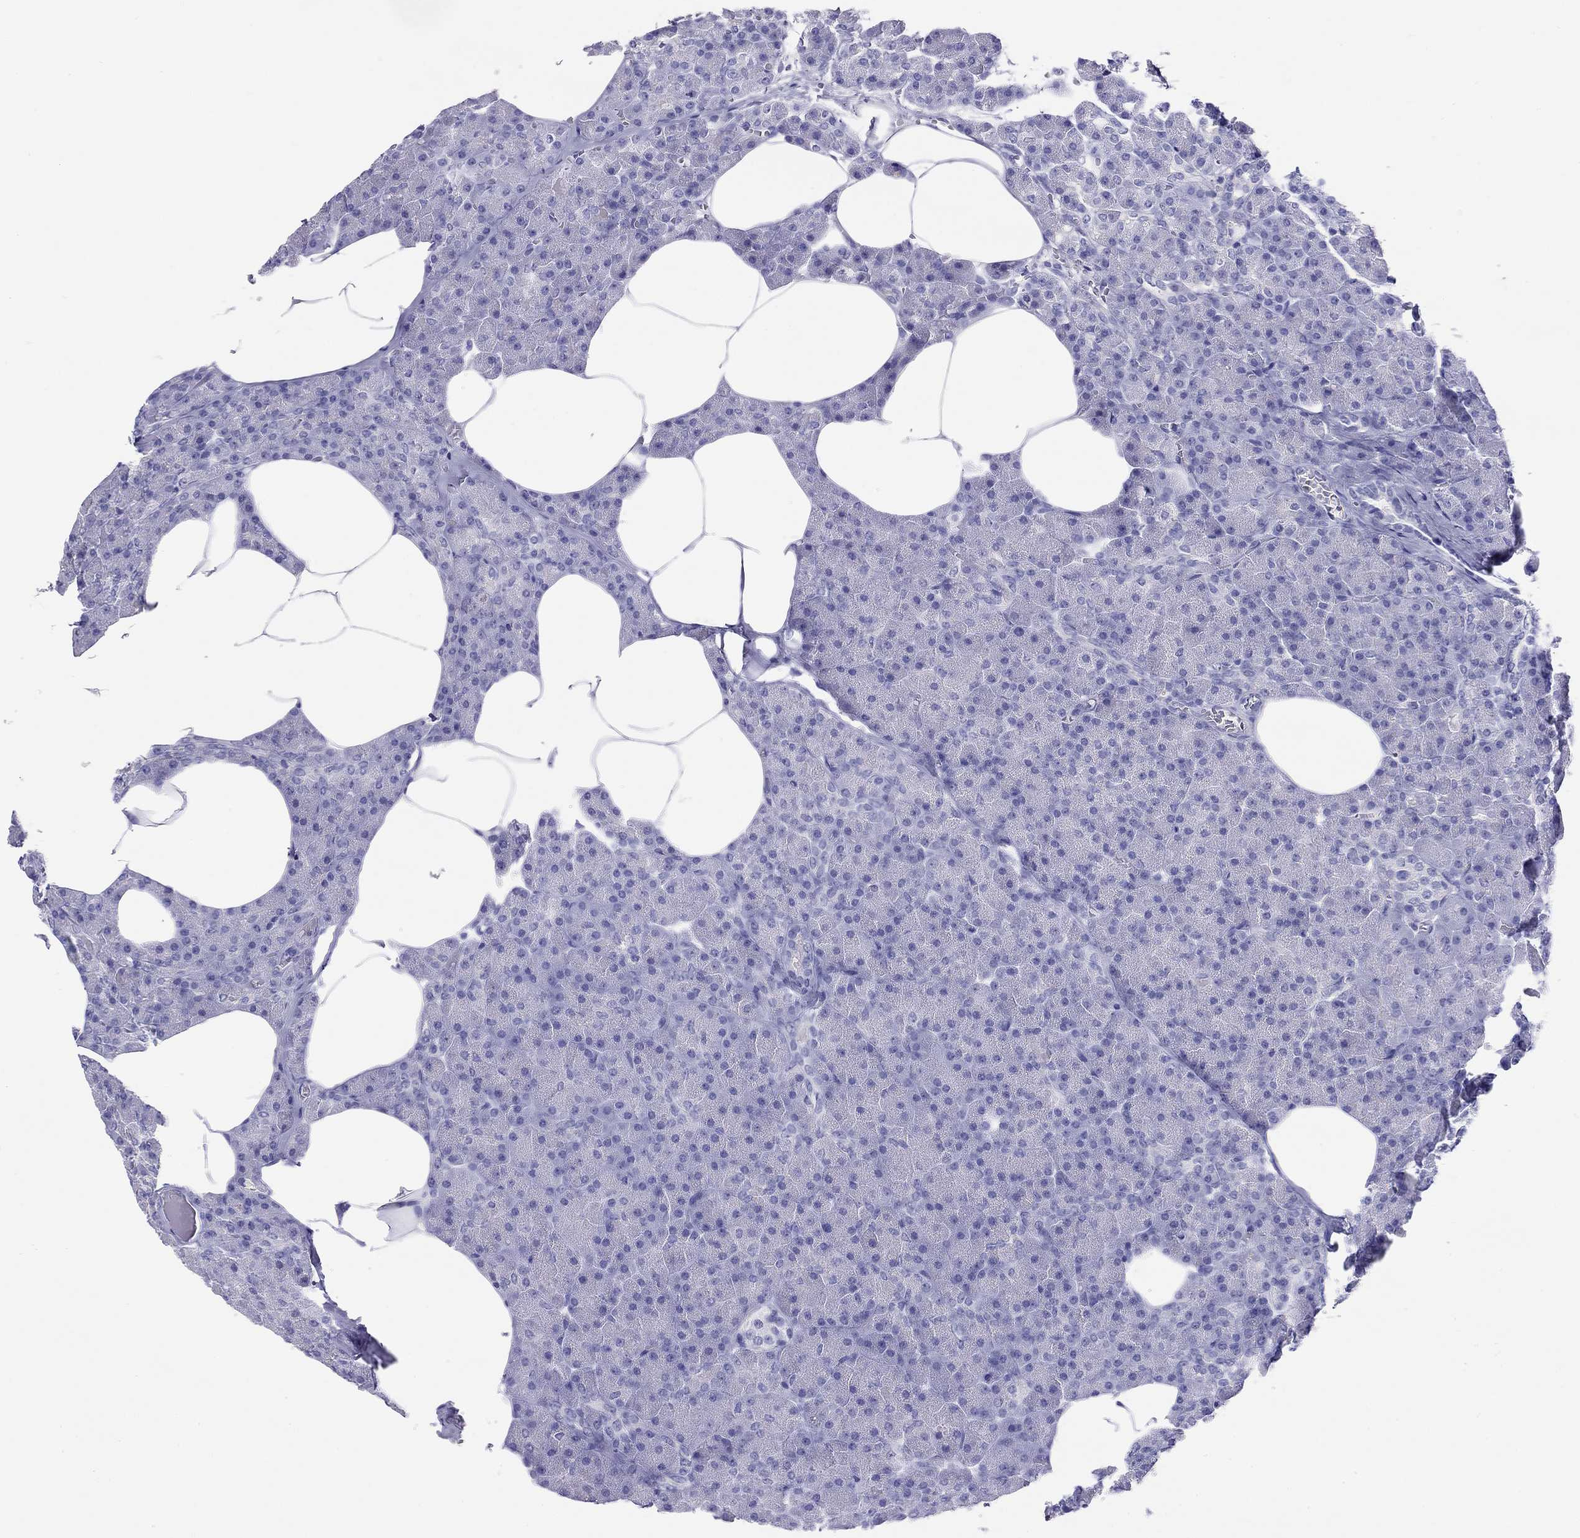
{"staining": {"intensity": "negative", "quantity": "none", "location": "none"}, "tissue": "pancreas", "cell_type": "Exocrine glandular cells", "image_type": "normal", "snomed": [{"axis": "morphology", "description": "Normal tissue, NOS"}, {"axis": "topography", "description": "Pancreas"}], "caption": "An image of pancreas stained for a protein demonstrates no brown staining in exocrine glandular cells.", "gene": "HLA", "patient": {"sex": "female", "age": 45}}